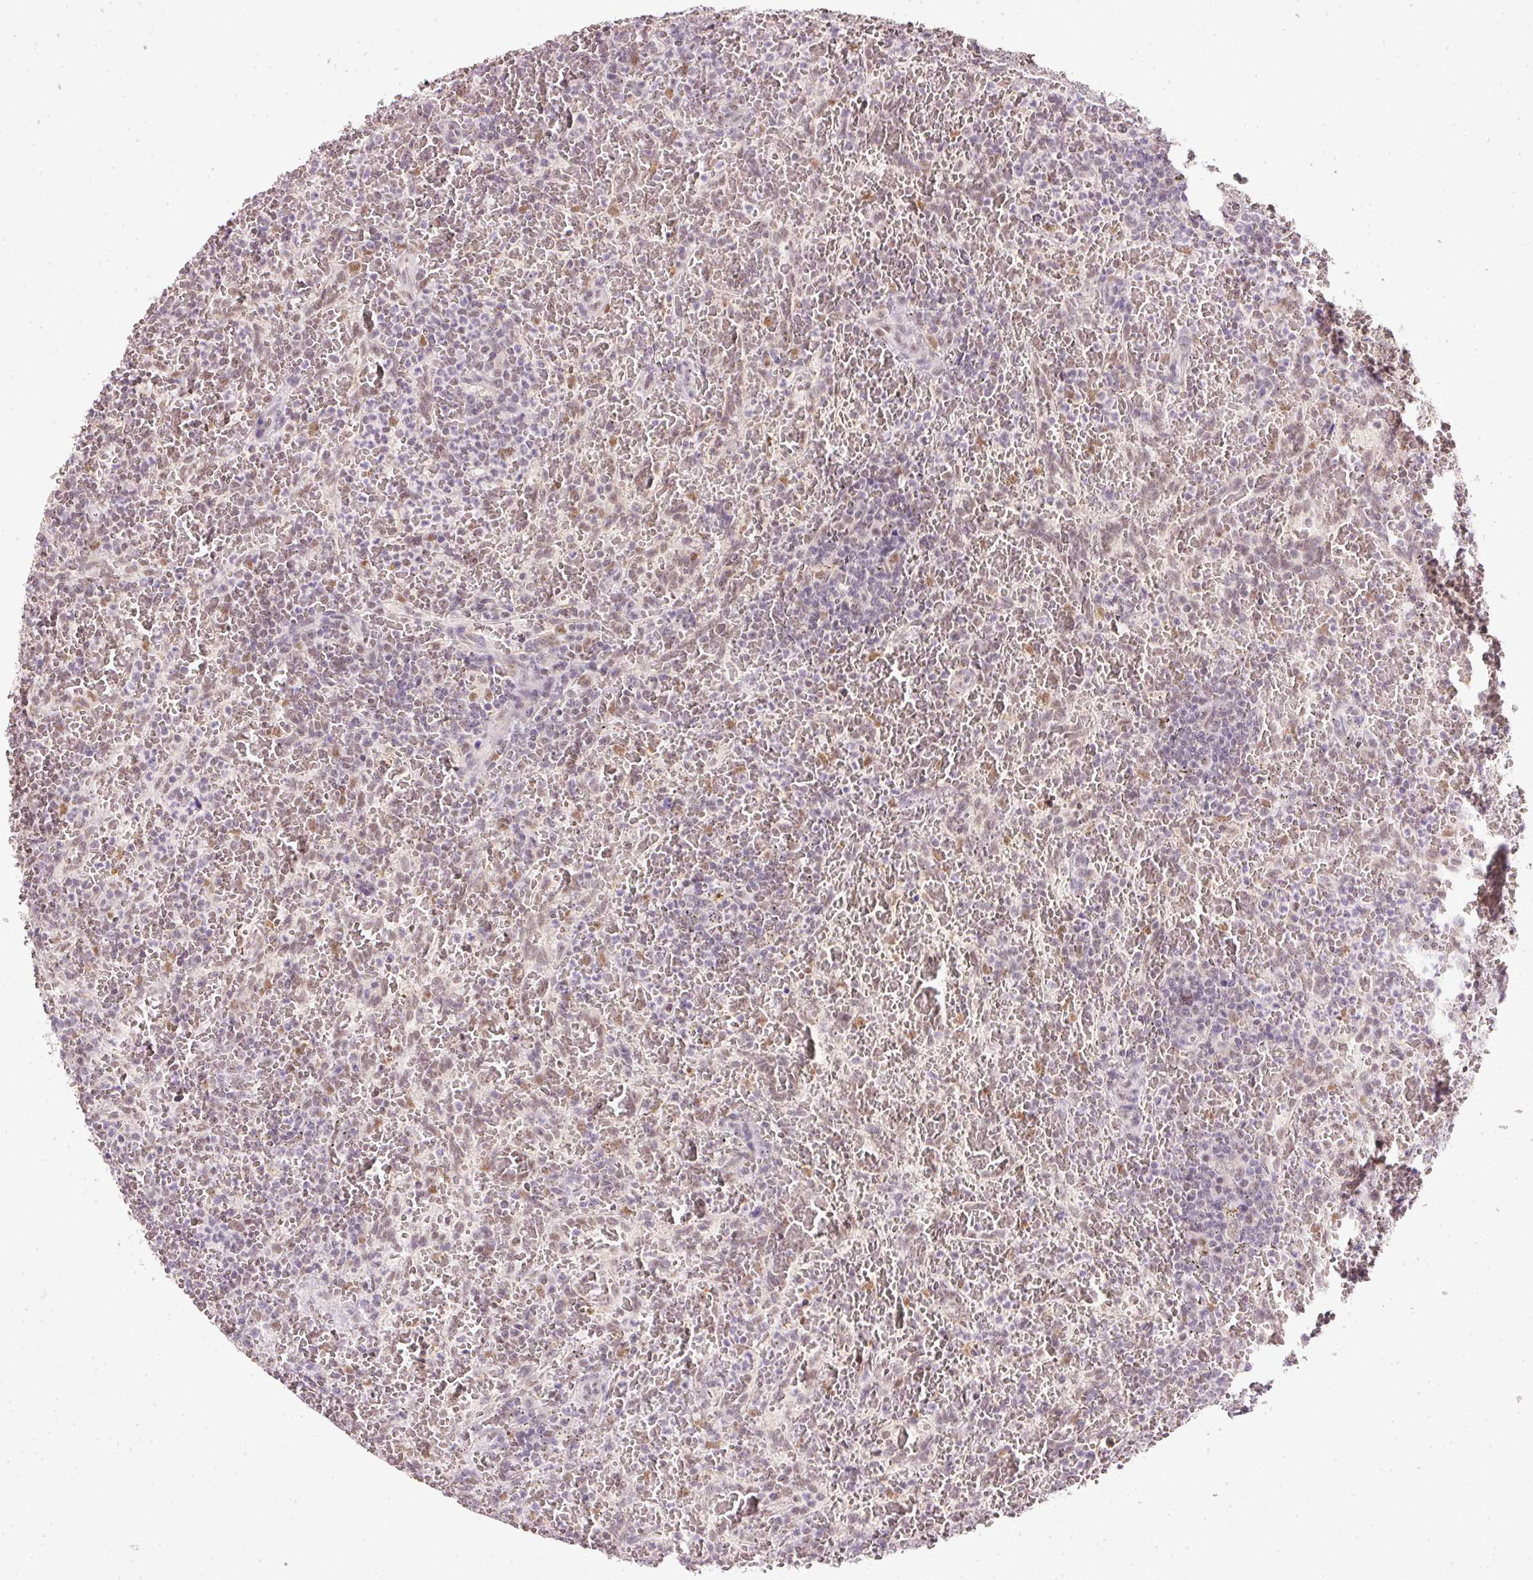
{"staining": {"intensity": "negative", "quantity": "none", "location": "none"}, "tissue": "lymphoma", "cell_type": "Tumor cells", "image_type": "cancer", "snomed": [{"axis": "morphology", "description": "Malignant lymphoma, non-Hodgkin's type, Low grade"}, {"axis": "topography", "description": "Spleen"}], "caption": "IHC of lymphoma demonstrates no expression in tumor cells.", "gene": "FSTL3", "patient": {"sex": "female", "age": 64}}